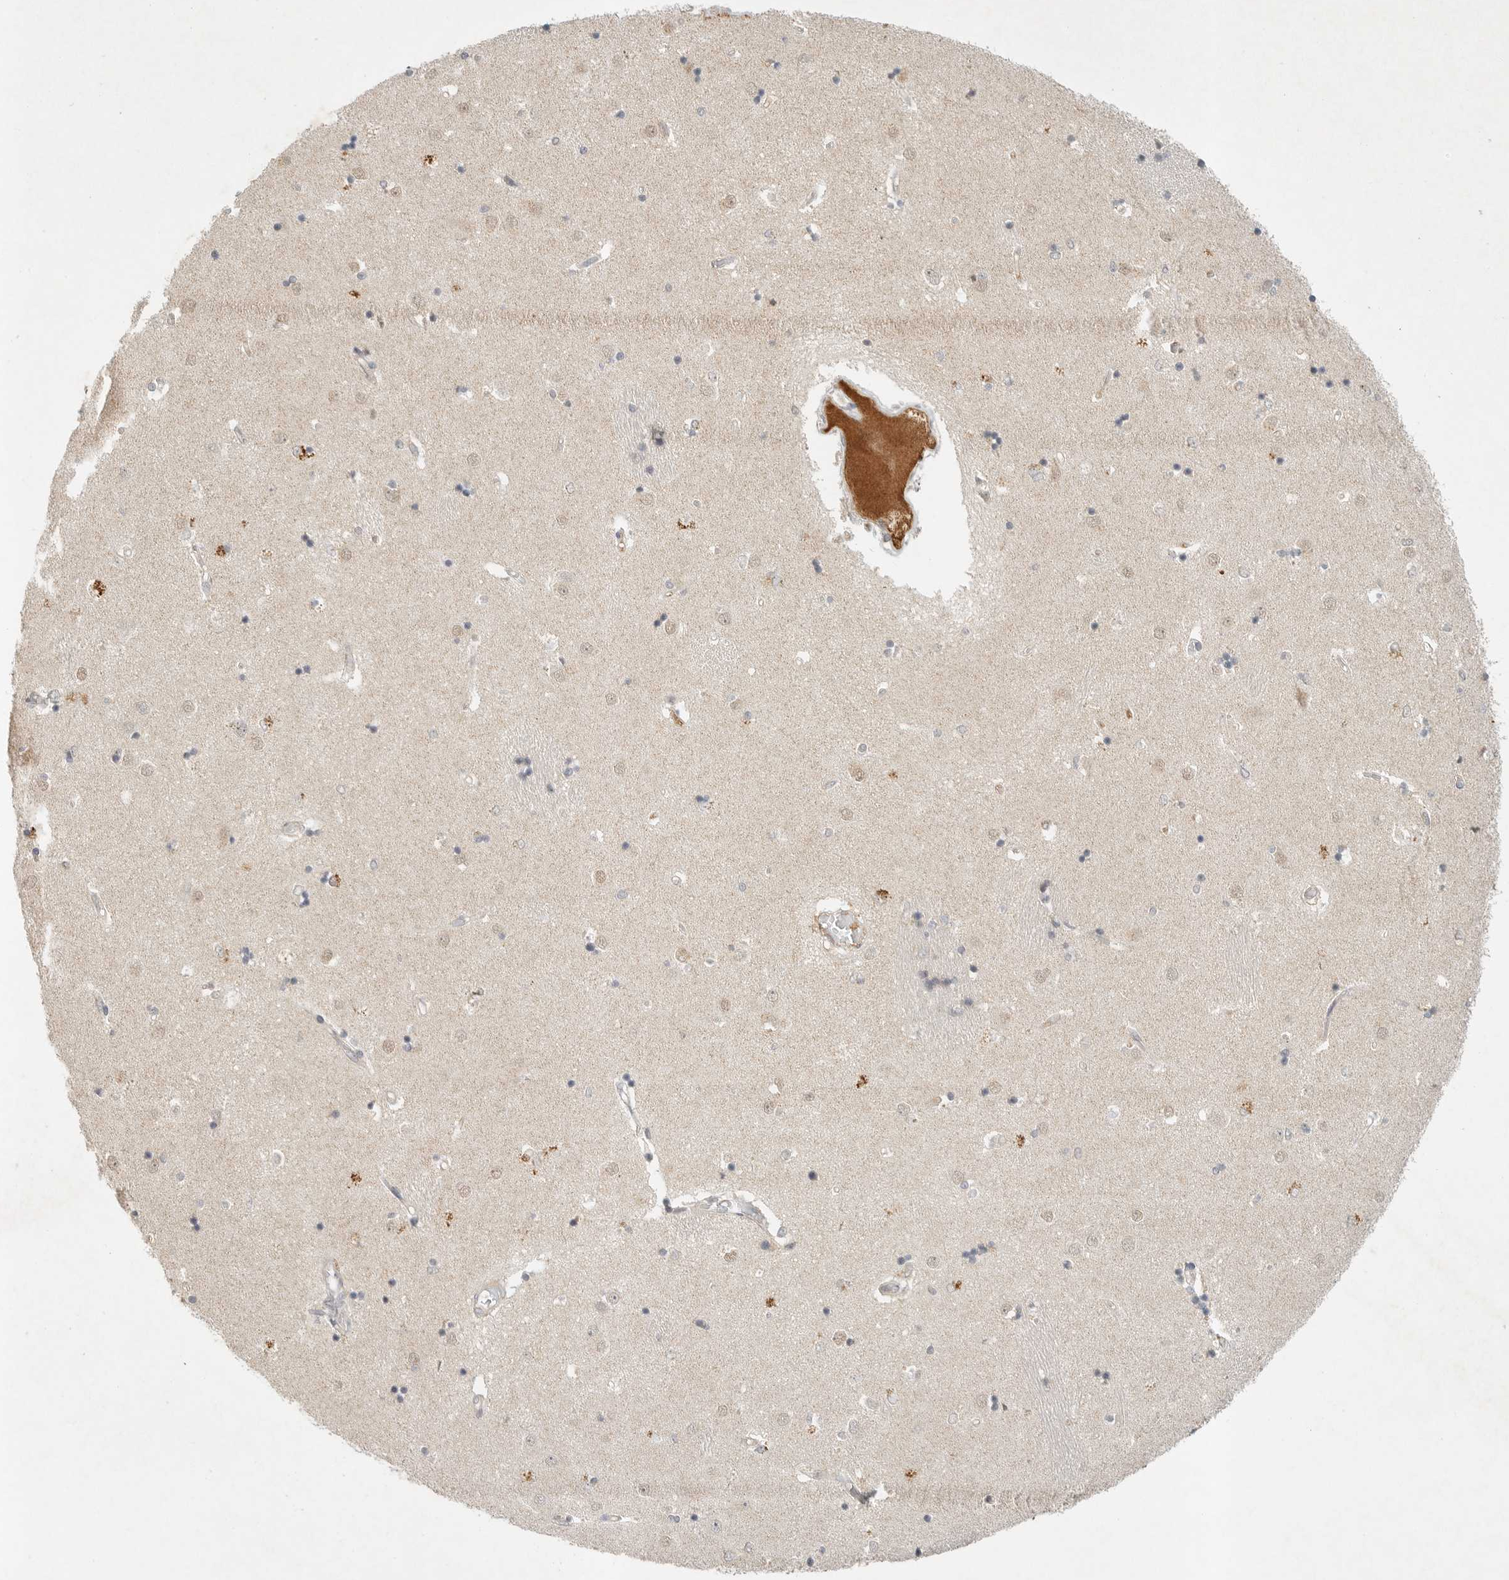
{"staining": {"intensity": "negative", "quantity": "none", "location": "none"}, "tissue": "caudate", "cell_type": "Glial cells", "image_type": "normal", "snomed": [{"axis": "morphology", "description": "Normal tissue, NOS"}, {"axis": "topography", "description": "Lateral ventricle wall"}], "caption": "This is an IHC image of unremarkable human caudate. There is no staining in glial cells.", "gene": "SLC25A36", "patient": {"sex": "male", "age": 45}}